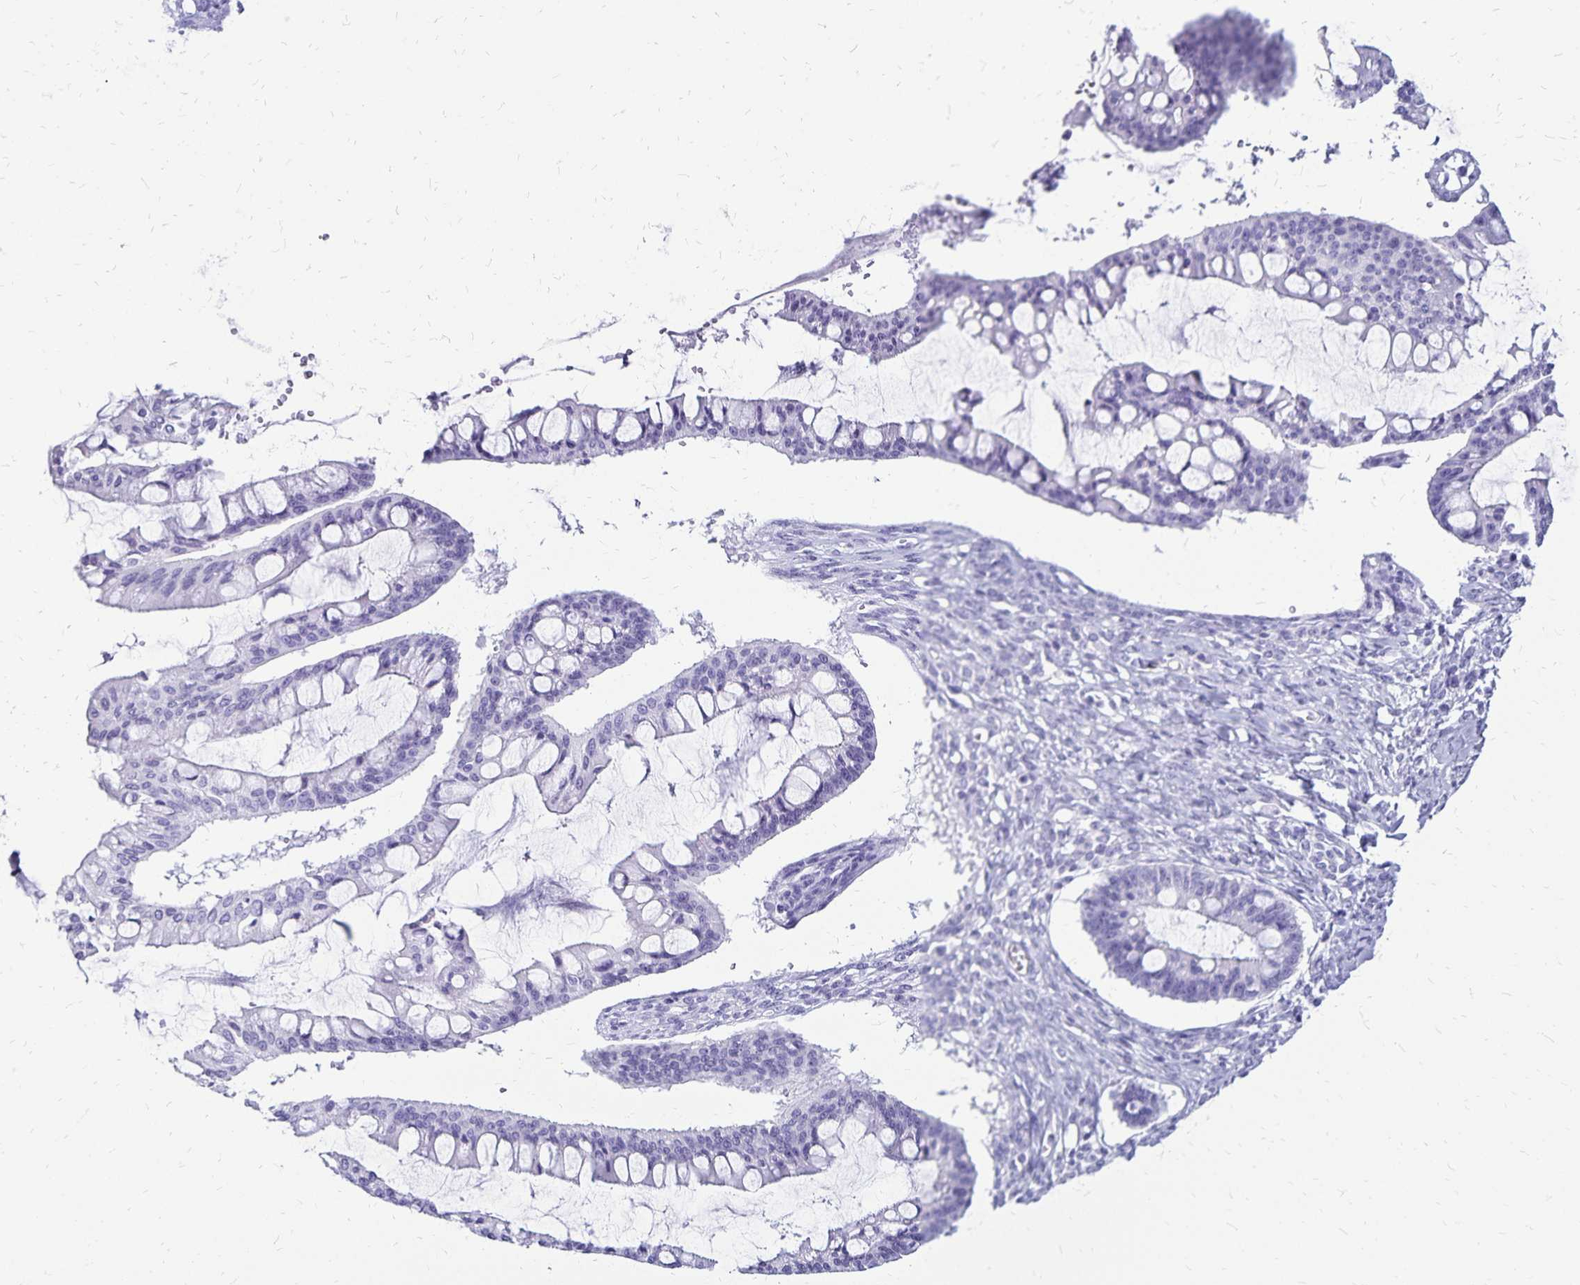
{"staining": {"intensity": "negative", "quantity": "none", "location": "none"}, "tissue": "ovarian cancer", "cell_type": "Tumor cells", "image_type": "cancer", "snomed": [{"axis": "morphology", "description": "Cystadenocarcinoma, mucinous, NOS"}, {"axis": "topography", "description": "Ovary"}], "caption": "The photomicrograph demonstrates no significant positivity in tumor cells of ovarian cancer. The staining is performed using DAB (3,3'-diaminobenzidine) brown chromogen with nuclei counter-stained in using hematoxylin.", "gene": "LIN28B", "patient": {"sex": "female", "age": 73}}